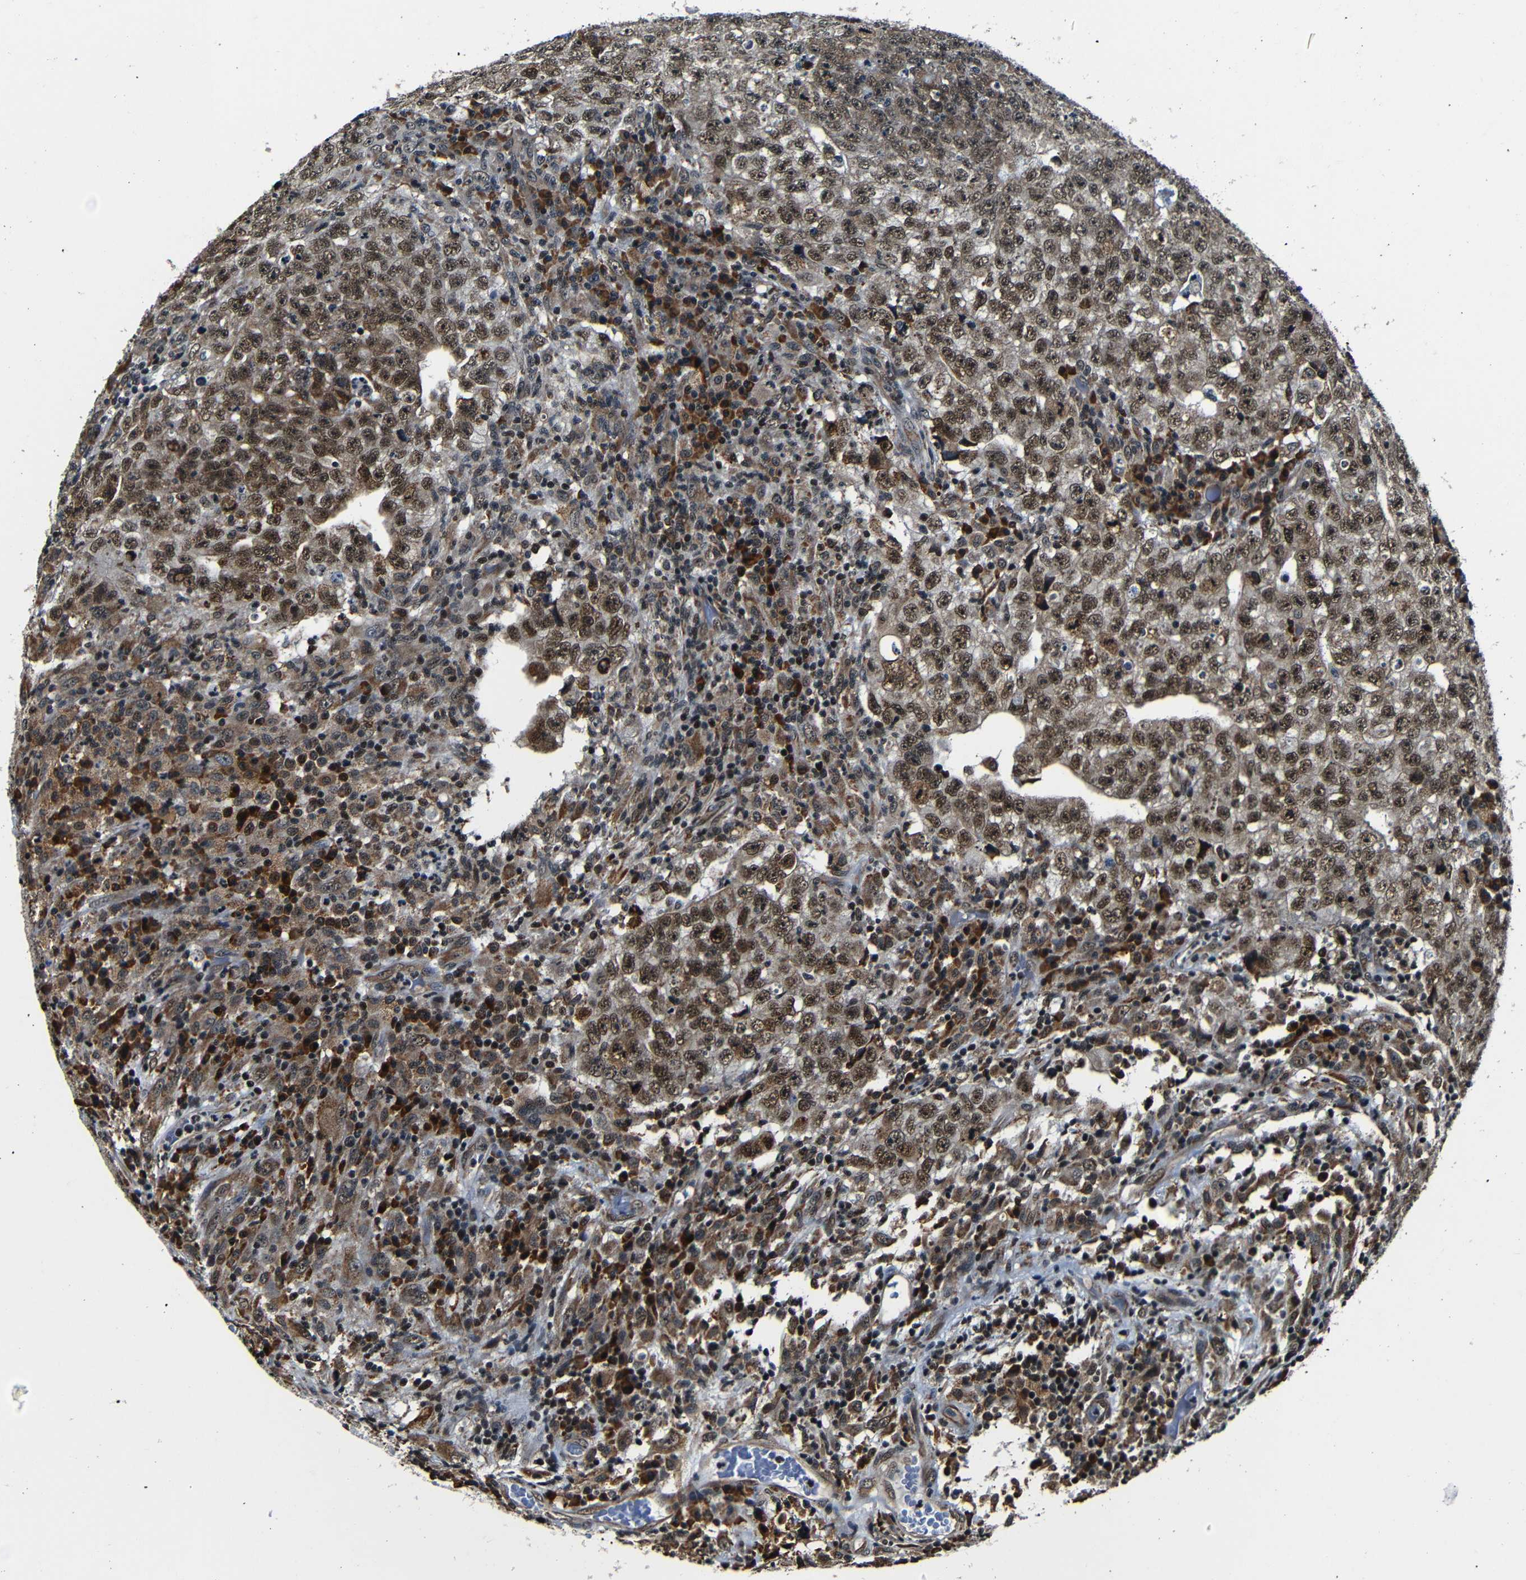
{"staining": {"intensity": "moderate", "quantity": ">75%", "location": "cytoplasmic/membranous,nuclear"}, "tissue": "testis cancer", "cell_type": "Tumor cells", "image_type": "cancer", "snomed": [{"axis": "morphology", "description": "Necrosis, NOS"}, {"axis": "morphology", "description": "Carcinoma, Embryonal, NOS"}, {"axis": "topography", "description": "Testis"}], "caption": "The image shows a brown stain indicating the presence of a protein in the cytoplasmic/membranous and nuclear of tumor cells in embryonal carcinoma (testis).", "gene": "NCBP3", "patient": {"sex": "male", "age": 19}}